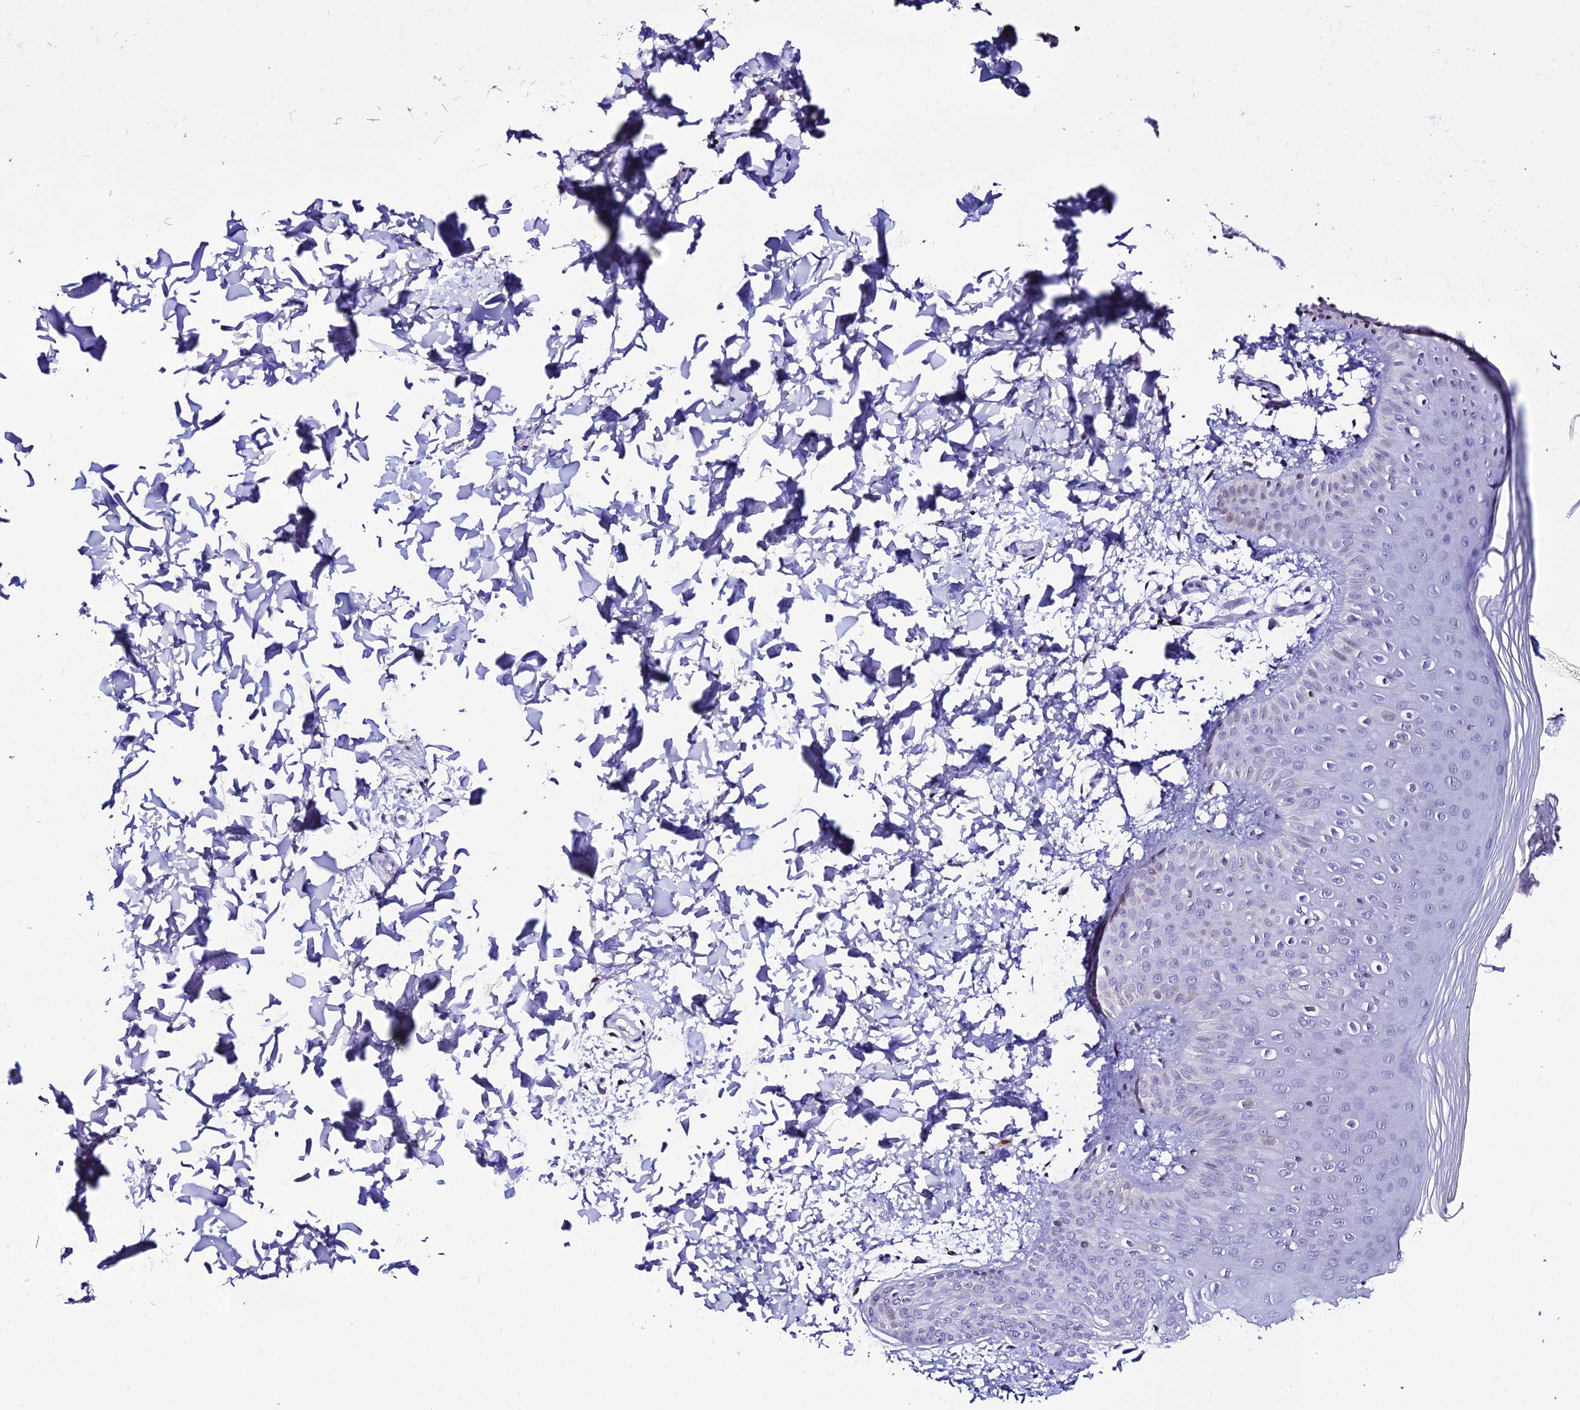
{"staining": {"intensity": "negative", "quantity": "none", "location": "none"}, "tissue": "skin", "cell_type": "Epidermal cells", "image_type": "normal", "snomed": [{"axis": "morphology", "description": "Normal tissue, NOS"}, {"axis": "morphology", "description": "Inflammation, NOS"}, {"axis": "topography", "description": "Soft tissue"}, {"axis": "topography", "description": "Anal"}], "caption": "Epidermal cells show no significant staining in normal skin. The staining was performed using DAB to visualize the protein expression in brown, while the nuclei were stained in blue with hematoxylin (Magnification: 20x).", "gene": "DEFB132", "patient": {"sex": "female", "age": 15}}